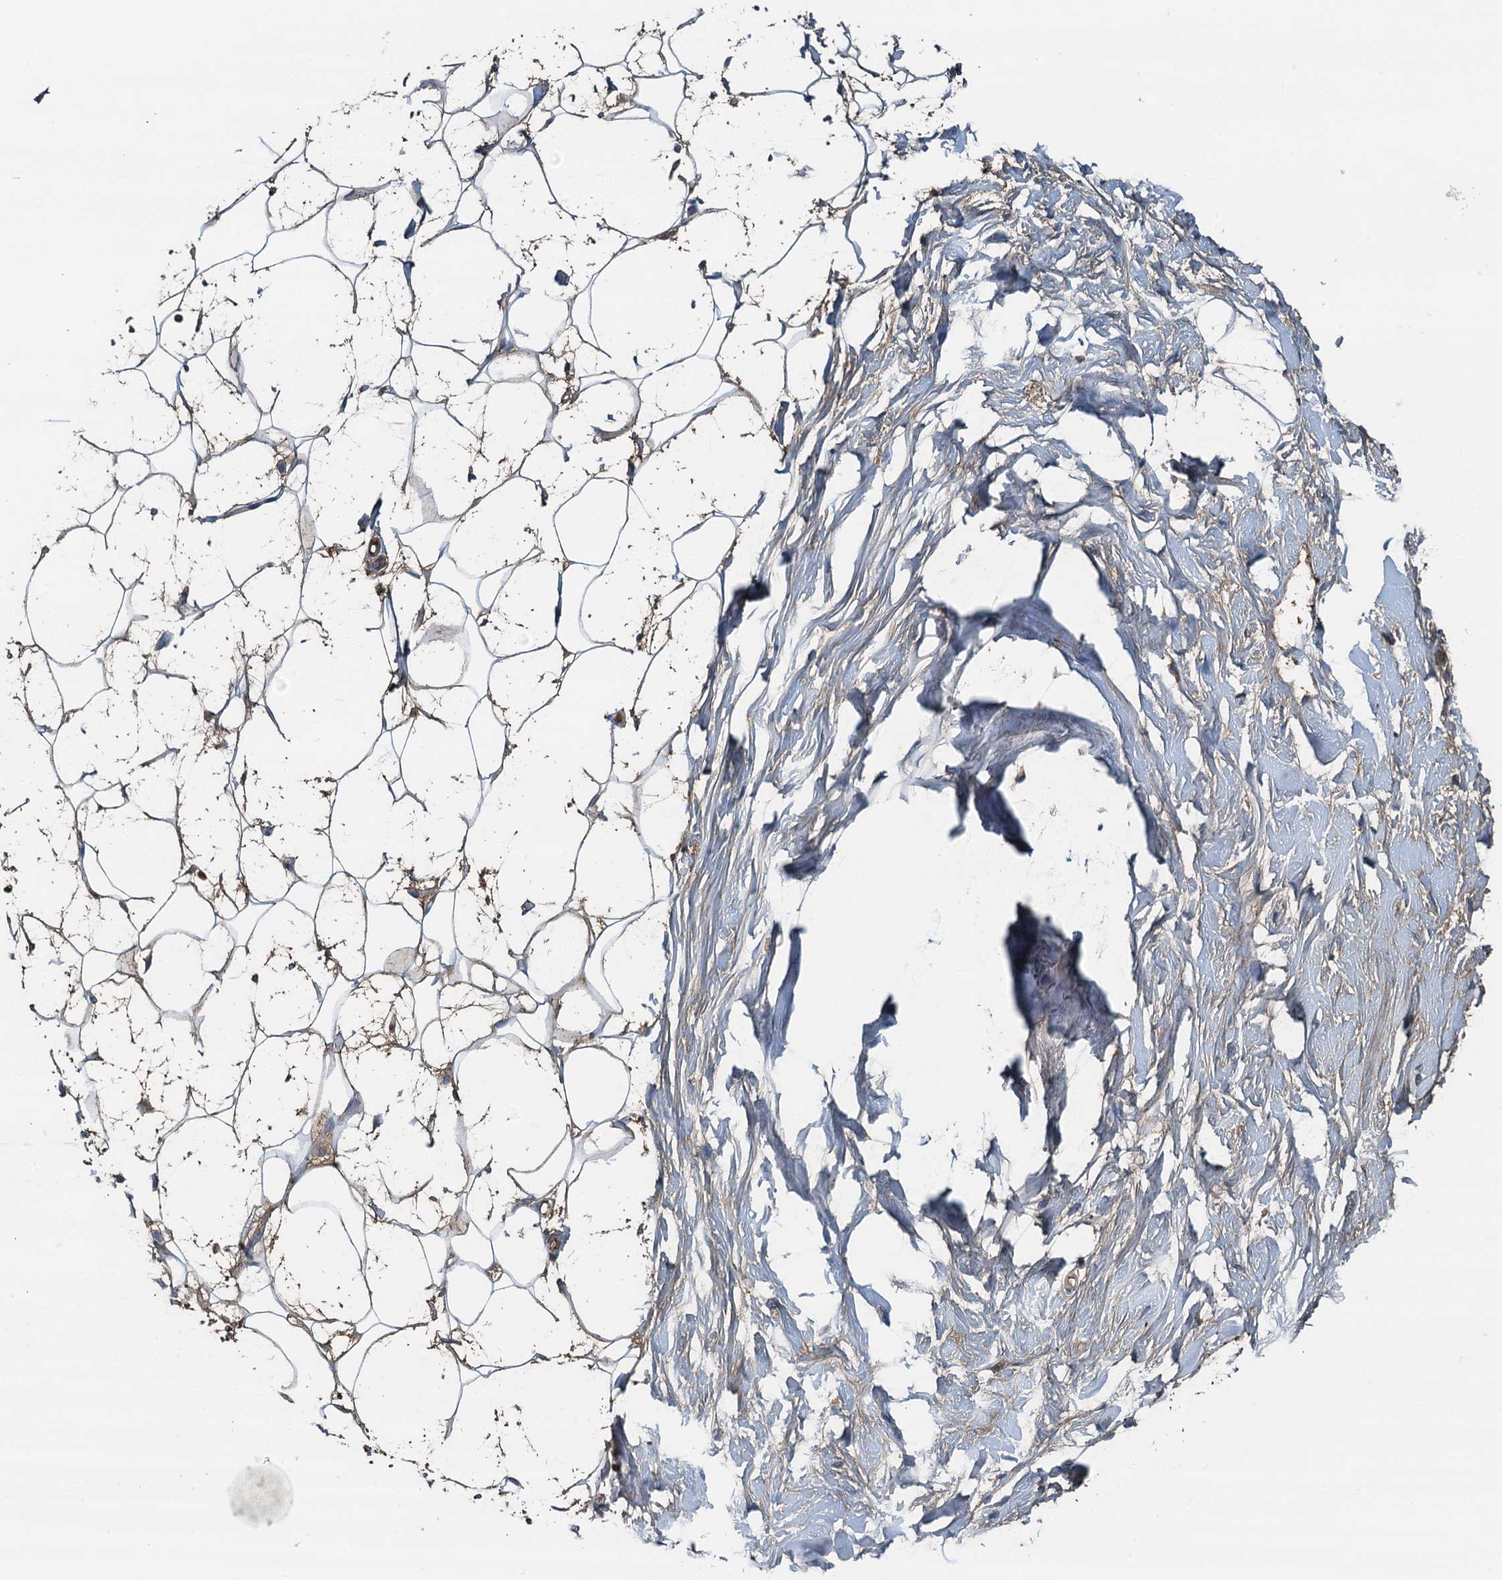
{"staining": {"intensity": "moderate", "quantity": "25%-75%", "location": "cytoplasmic/membranous"}, "tissue": "adipose tissue", "cell_type": "Adipocytes", "image_type": "normal", "snomed": [{"axis": "morphology", "description": "Normal tissue, NOS"}, {"axis": "topography", "description": "Breast"}], "caption": "About 25%-75% of adipocytes in normal adipose tissue reveal moderate cytoplasmic/membranous protein staining as visualized by brown immunohistochemical staining.", "gene": "LSM14B", "patient": {"sex": "female", "age": 26}}